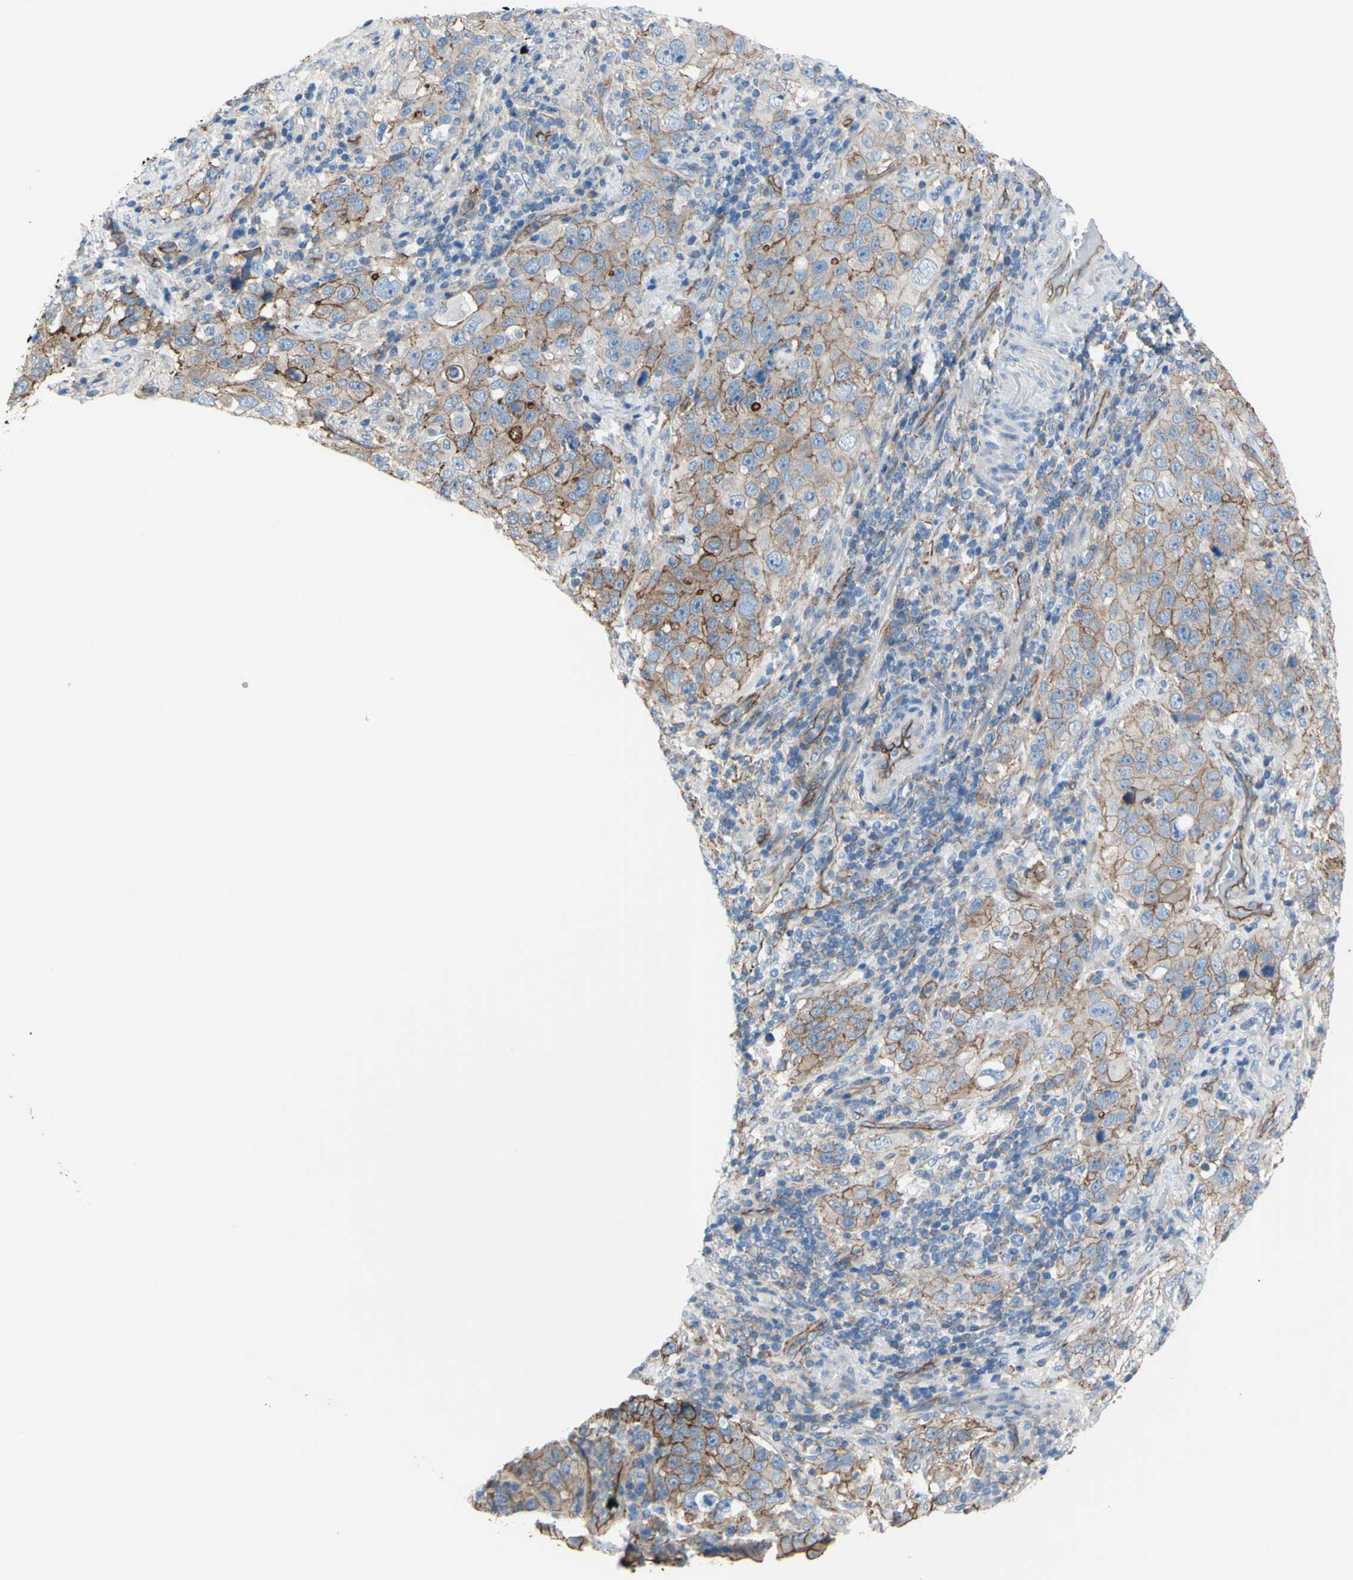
{"staining": {"intensity": "moderate", "quantity": ">75%", "location": "cytoplasmic/membranous"}, "tissue": "stomach cancer", "cell_type": "Tumor cells", "image_type": "cancer", "snomed": [{"axis": "morphology", "description": "Normal tissue, NOS"}, {"axis": "morphology", "description": "Adenocarcinoma, NOS"}, {"axis": "topography", "description": "Stomach"}], "caption": "Stomach cancer (adenocarcinoma) was stained to show a protein in brown. There is medium levels of moderate cytoplasmic/membranous positivity in approximately >75% of tumor cells.", "gene": "TPBG", "patient": {"sex": "male", "age": 48}}